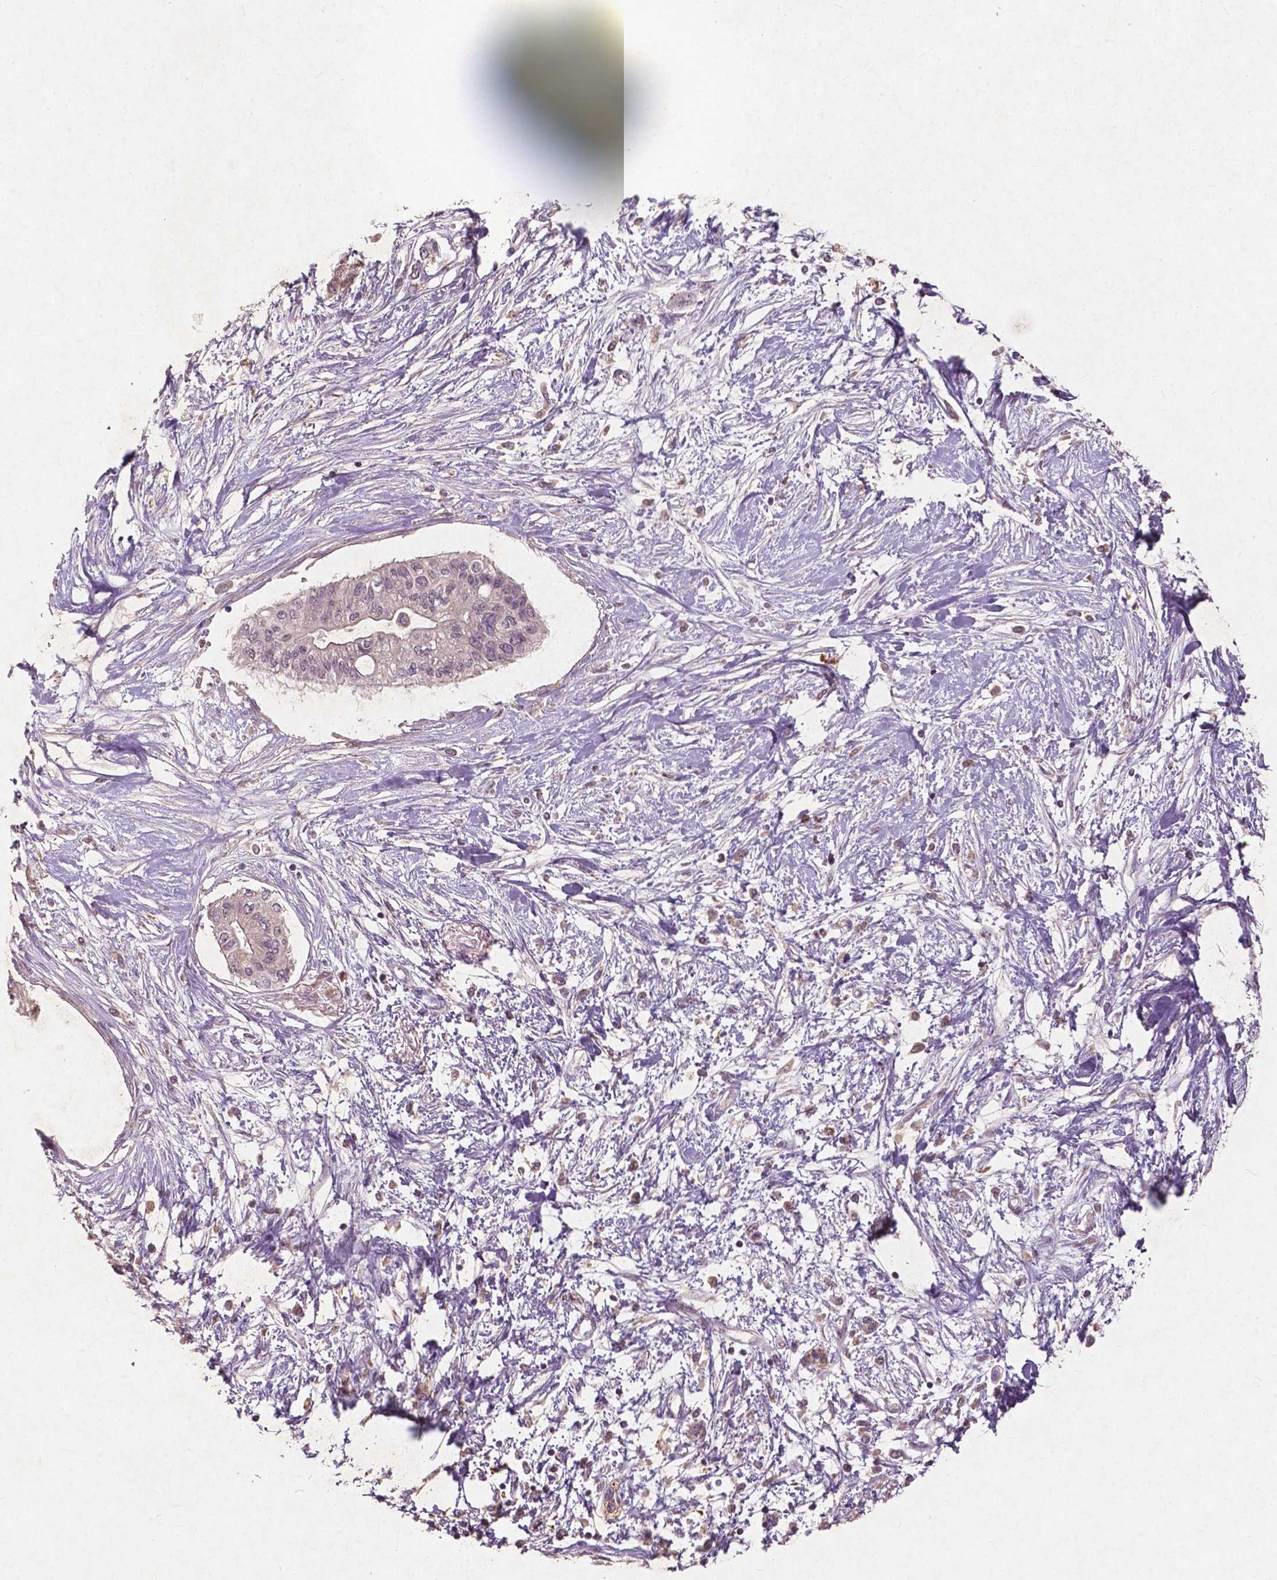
{"staining": {"intensity": "negative", "quantity": "none", "location": "none"}, "tissue": "pancreatic cancer", "cell_type": "Tumor cells", "image_type": "cancer", "snomed": [{"axis": "morphology", "description": "Adenocarcinoma, NOS"}, {"axis": "topography", "description": "Pancreas"}], "caption": "High power microscopy micrograph of an immunohistochemistry (IHC) micrograph of adenocarcinoma (pancreatic), revealing no significant staining in tumor cells. (DAB (3,3'-diaminobenzidine) IHC with hematoxylin counter stain).", "gene": "ST6GALNAC5", "patient": {"sex": "female", "age": 77}}